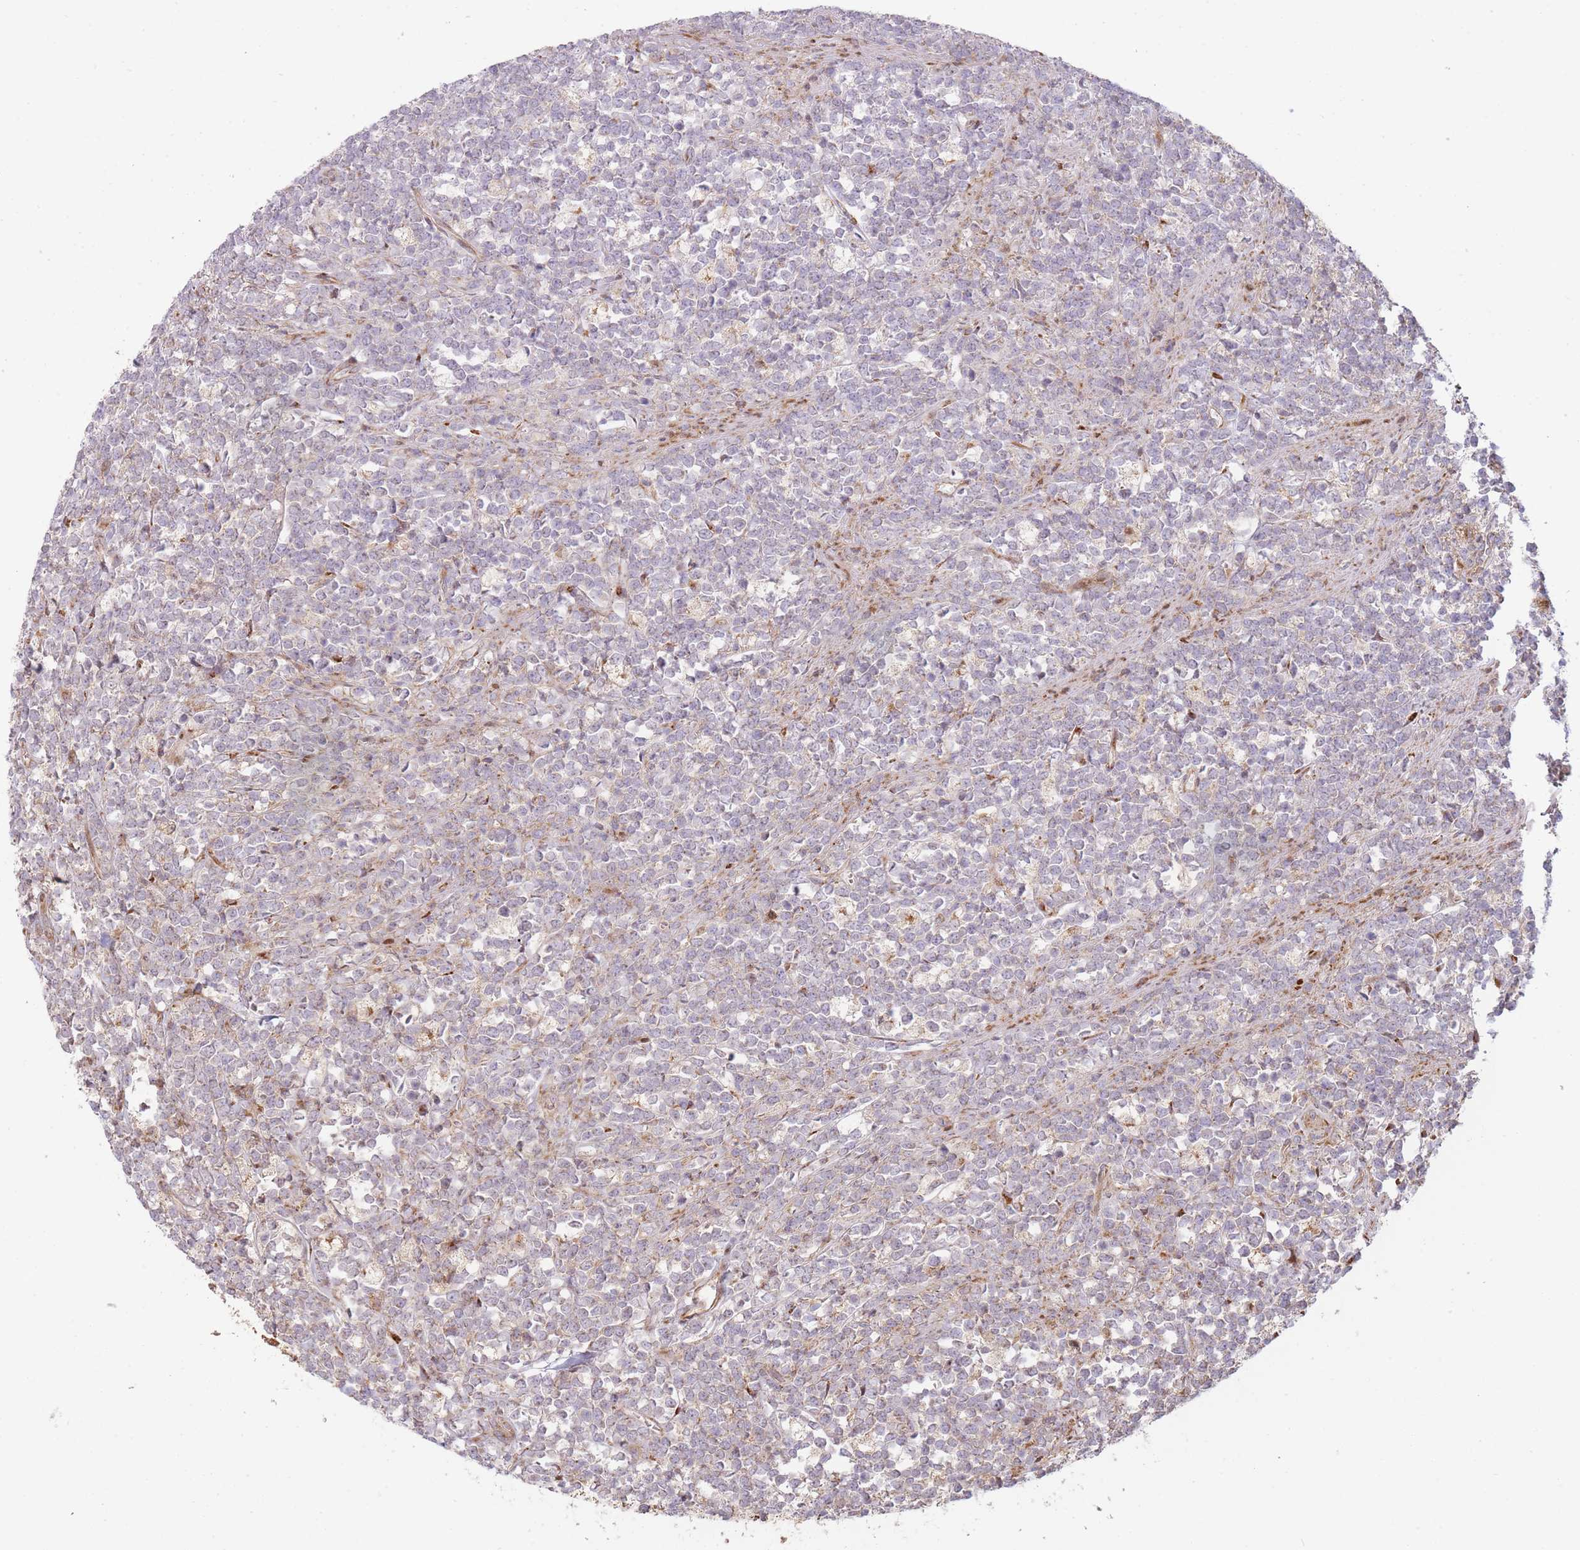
{"staining": {"intensity": "negative", "quantity": "none", "location": "none"}, "tissue": "lymphoma", "cell_type": "Tumor cells", "image_type": "cancer", "snomed": [{"axis": "morphology", "description": "Malignant lymphoma, non-Hodgkin's type, High grade"}, {"axis": "topography", "description": "Small intestine"}, {"axis": "topography", "description": "Colon"}], "caption": "An immunohistochemistry micrograph of lymphoma is shown. There is no staining in tumor cells of lymphoma.", "gene": "PPP3R2", "patient": {"sex": "male", "age": 8}}